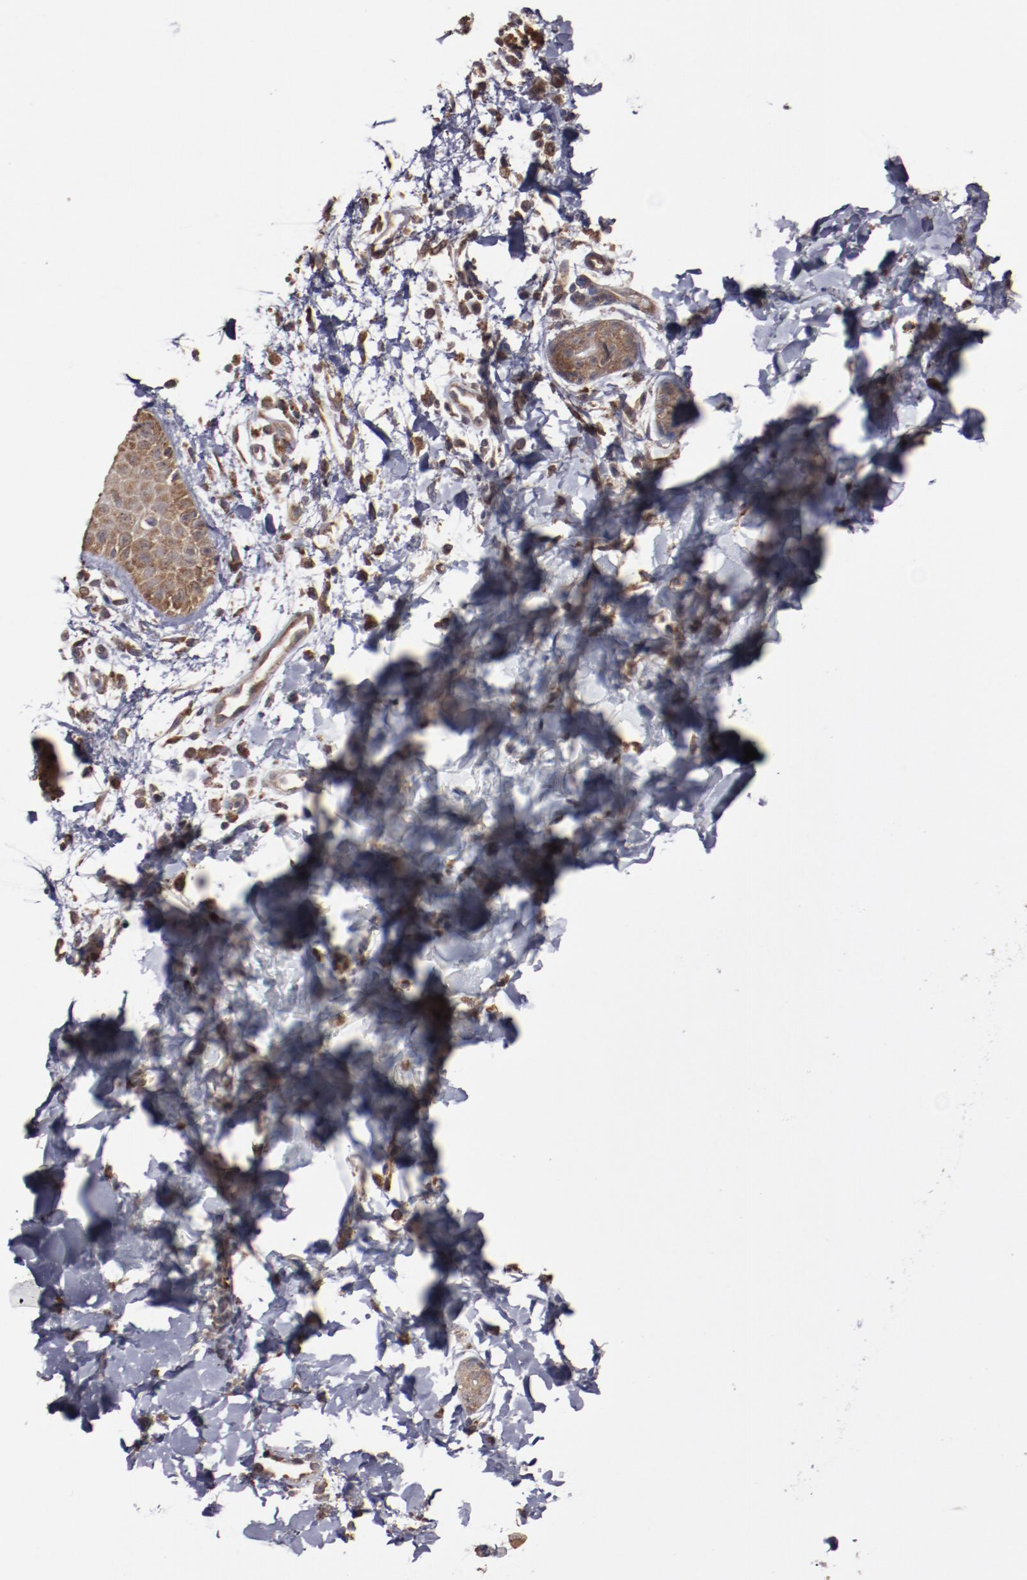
{"staining": {"intensity": "strong", "quantity": ">75%", "location": "cytoplasmic/membranous"}, "tissue": "skin", "cell_type": "Epidermal cells", "image_type": "normal", "snomed": [{"axis": "morphology", "description": "Normal tissue, NOS"}, {"axis": "morphology", "description": "Inflammation, NOS"}, {"axis": "topography", "description": "Soft tissue"}, {"axis": "topography", "description": "Anal"}], "caption": "Immunohistochemical staining of normal human skin reveals high levels of strong cytoplasmic/membranous positivity in approximately >75% of epidermal cells. The staining was performed using DAB to visualize the protein expression in brown, while the nuclei were stained in blue with hematoxylin (Magnification: 20x).", "gene": "RPS4X", "patient": {"sex": "female", "age": 15}}